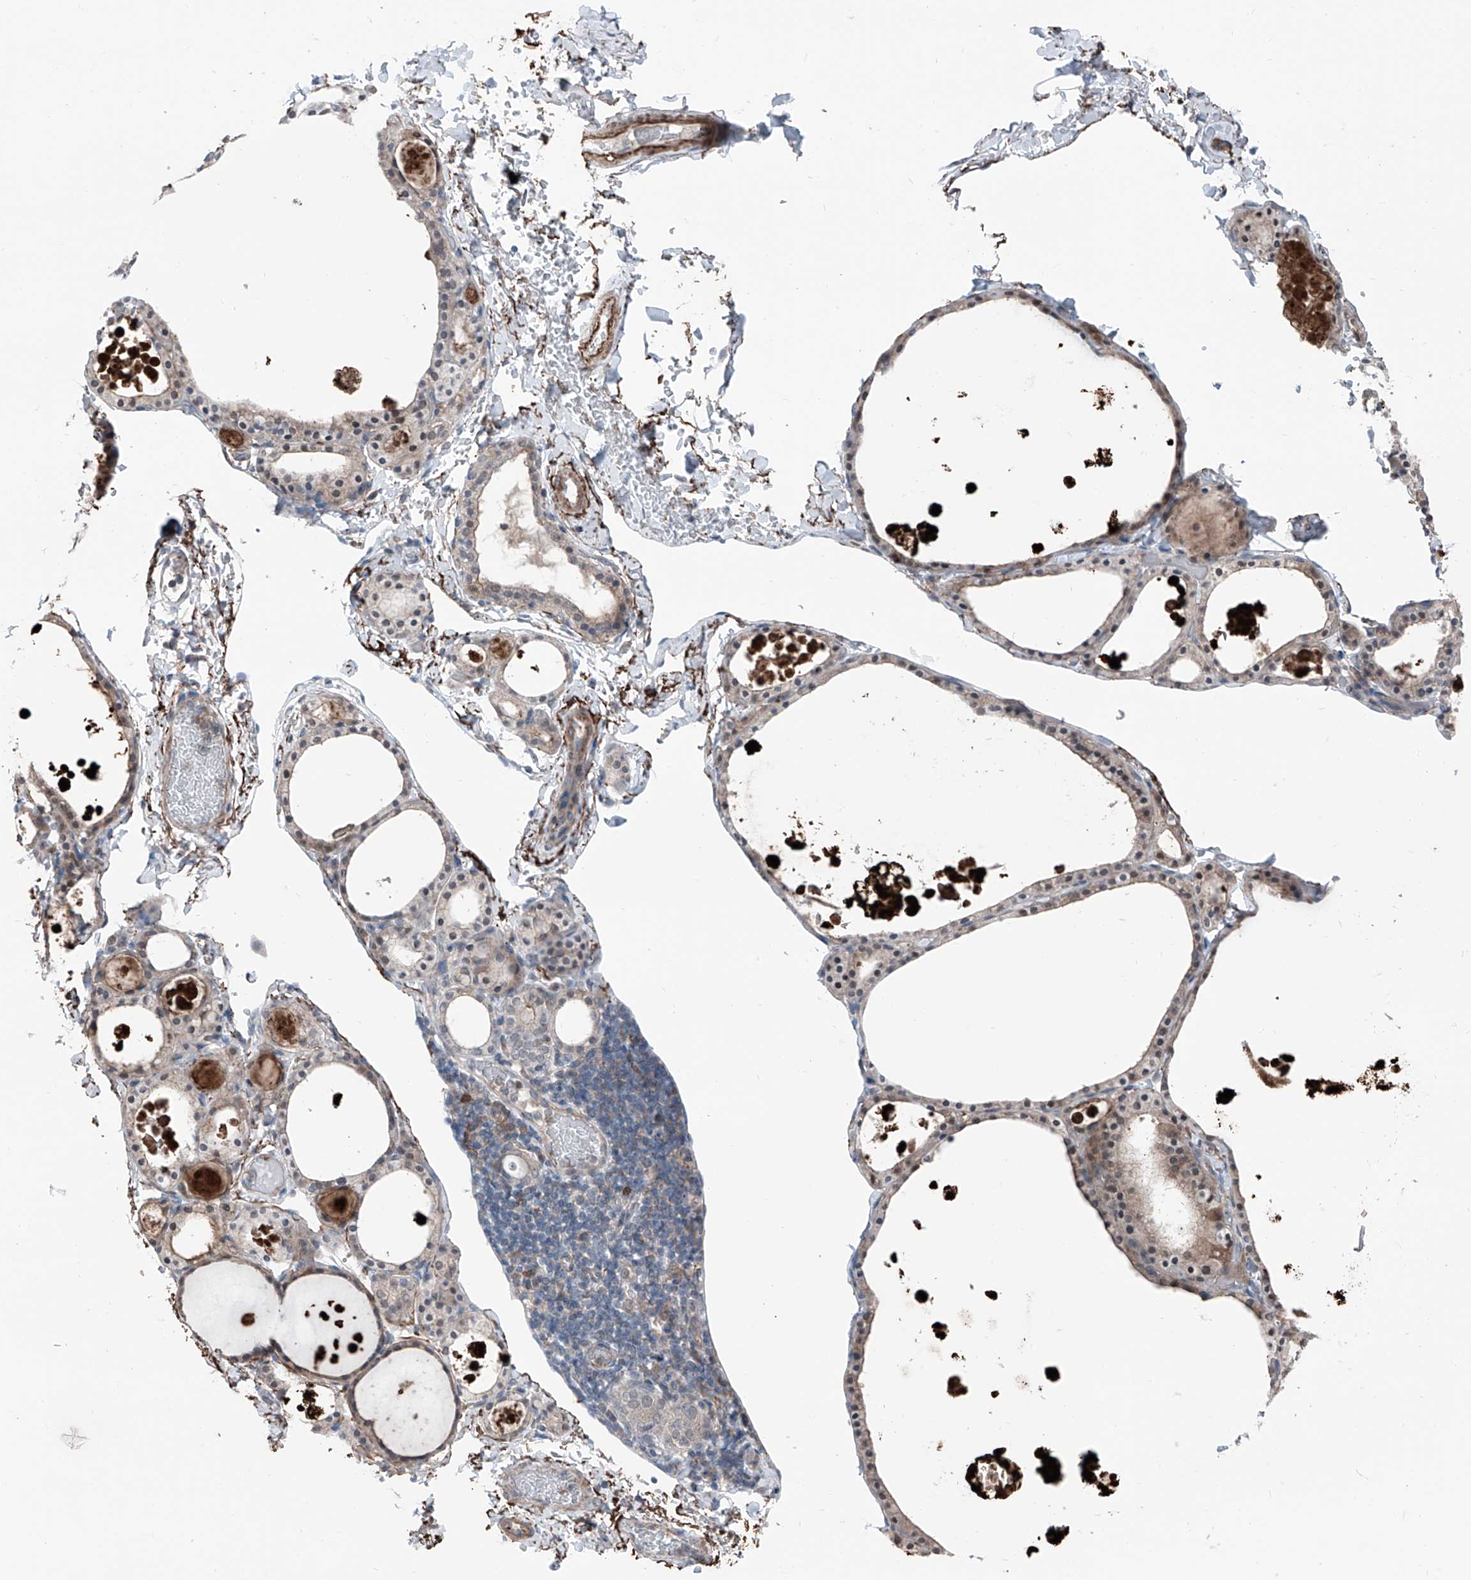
{"staining": {"intensity": "weak", "quantity": ">75%", "location": "cytoplasmic/membranous,nuclear"}, "tissue": "thyroid gland", "cell_type": "Glandular cells", "image_type": "normal", "snomed": [{"axis": "morphology", "description": "Normal tissue, NOS"}, {"axis": "topography", "description": "Thyroid gland"}], "caption": "Immunohistochemistry (IHC) (DAB (3,3'-diaminobenzidine)) staining of unremarkable human thyroid gland displays weak cytoplasmic/membranous,nuclear protein positivity in about >75% of glandular cells. The protein is shown in brown color, while the nuclei are stained blue.", "gene": "HSPB11", "patient": {"sex": "male", "age": 56}}